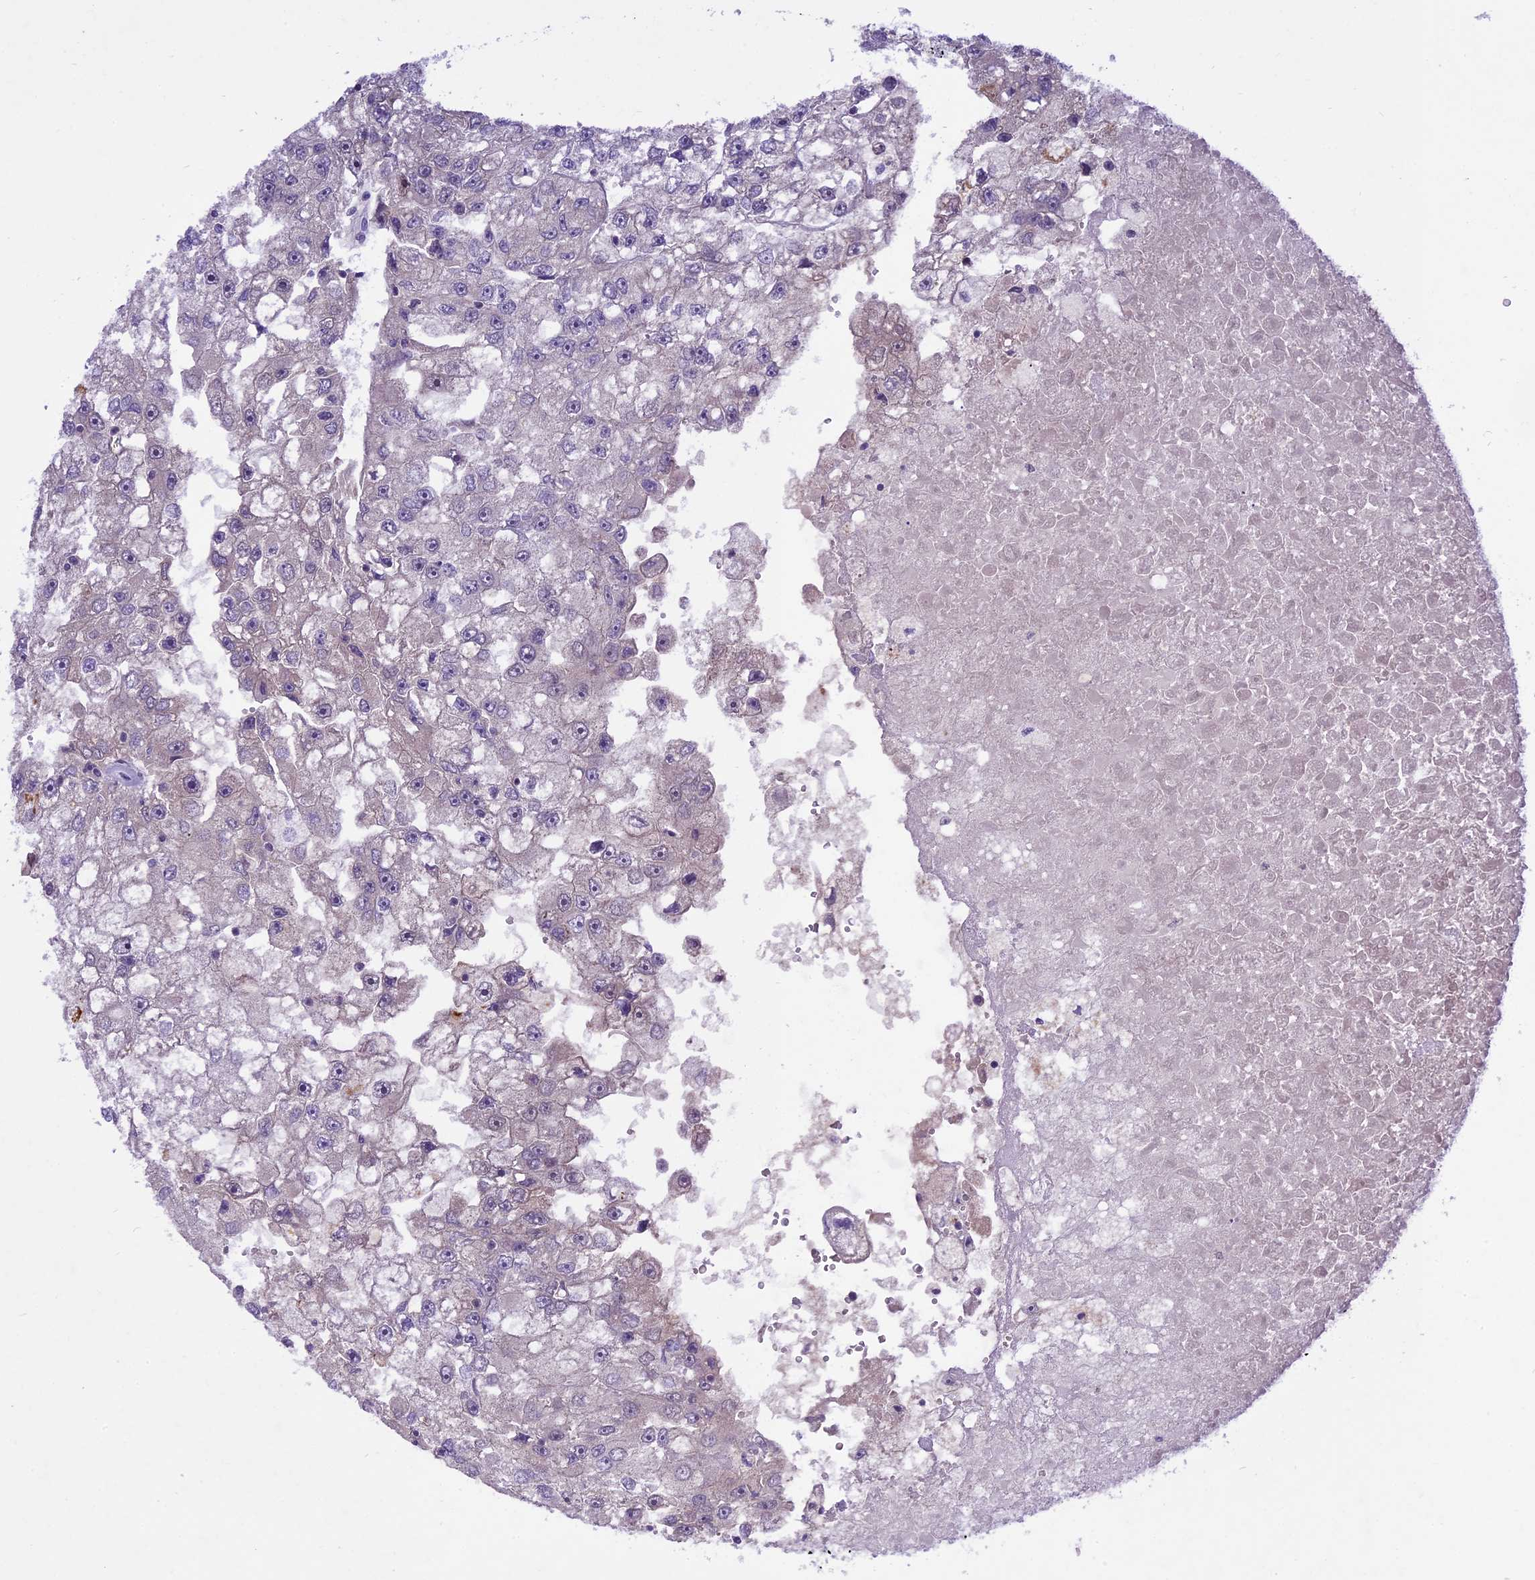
{"staining": {"intensity": "negative", "quantity": "none", "location": "none"}, "tissue": "renal cancer", "cell_type": "Tumor cells", "image_type": "cancer", "snomed": [{"axis": "morphology", "description": "Adenocarcinoma, NOS"}, {"axis": "topography", "description": "Kidney"}], "caption": "DAB immunohistochemical staining of renal cancer reveals no significant expression in tumor cells. (Stains: DAB (3,3'-diaminobenzidine) IHC with hematoxylin counter stain, Microscopy: brightfield microscopy at high magnification).", "gene": "SPRED1", "patient": {"sex": "male", "age": 63}}